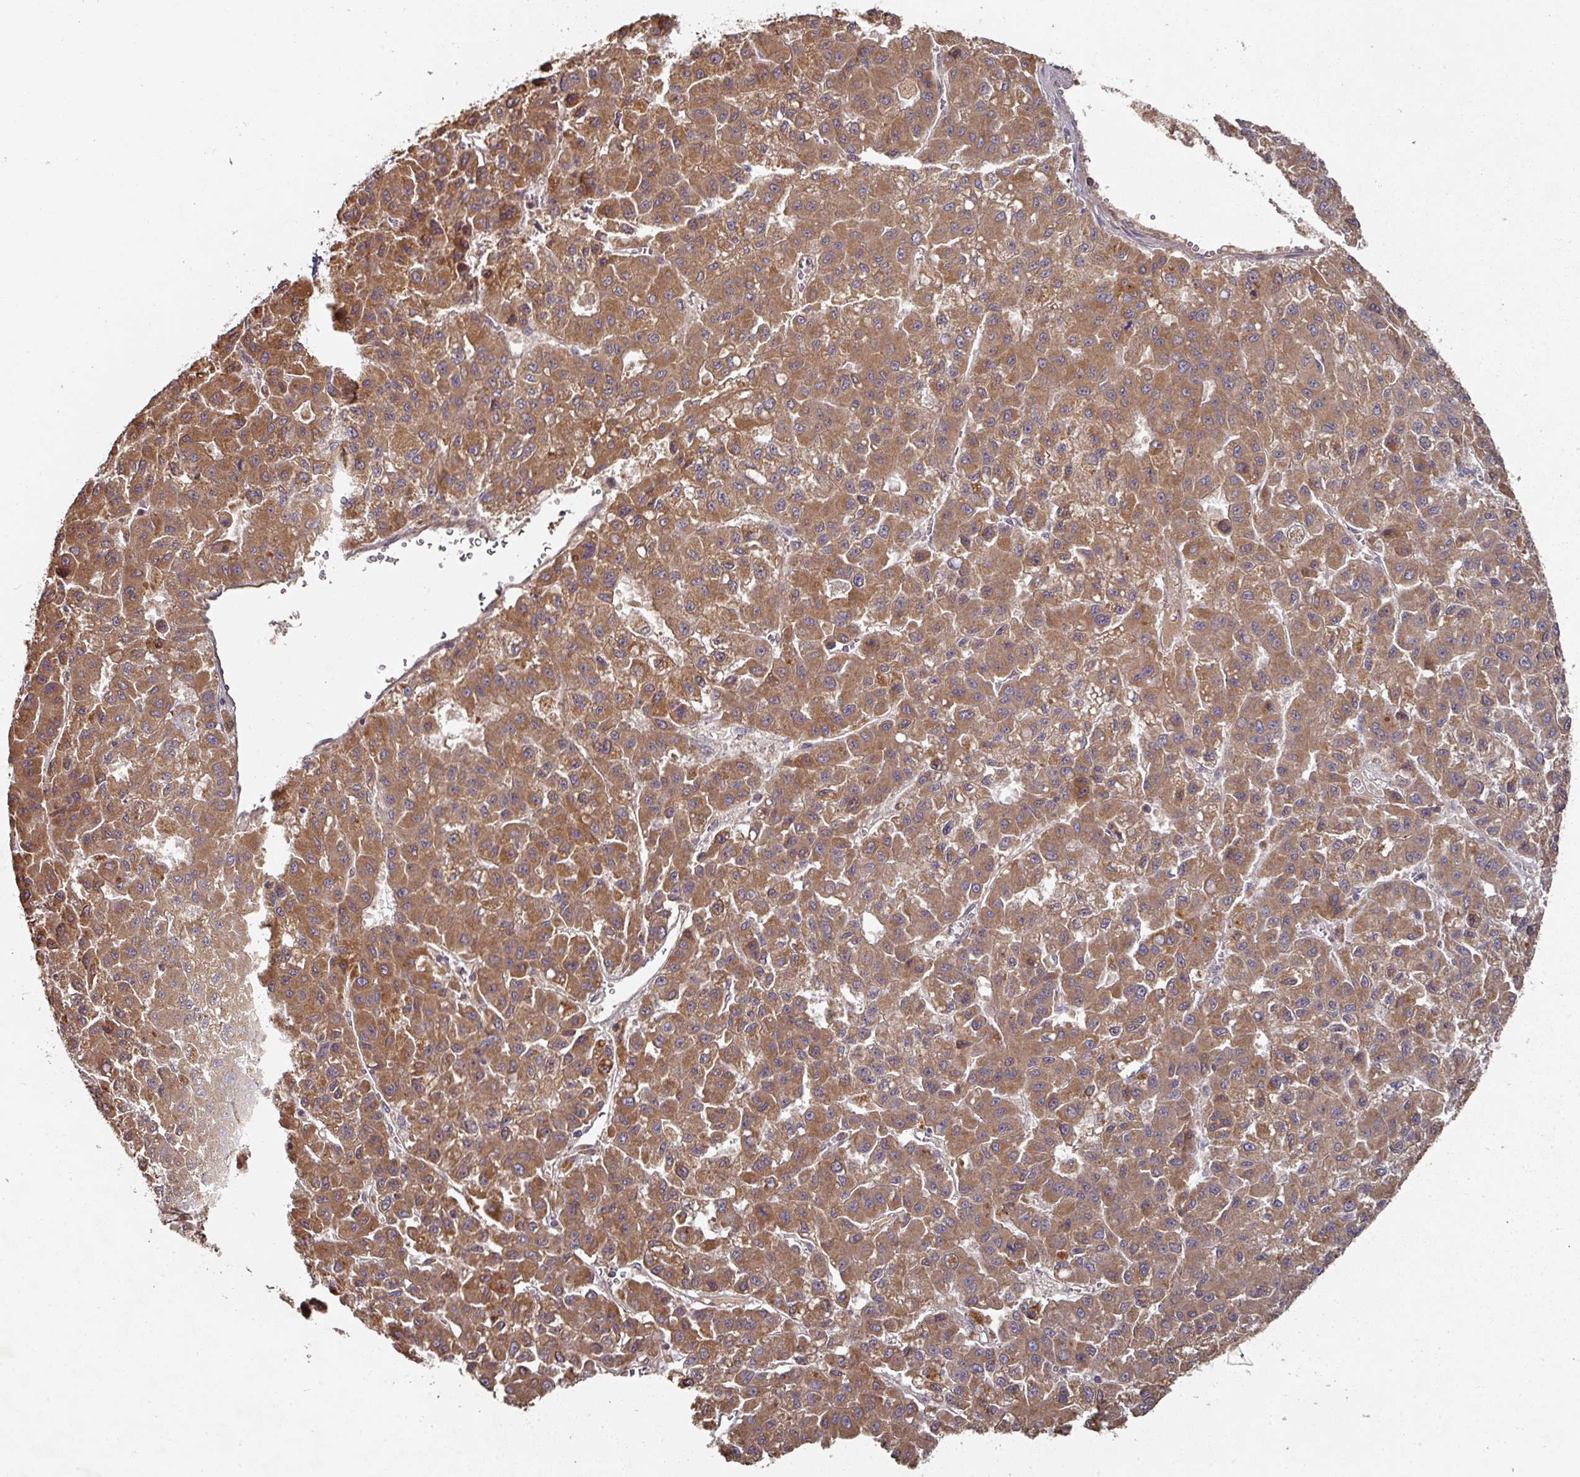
{"staining": {"intensity": "moderate", "quantity": ">75%", "location": "cytoplasmic/membranous"}, "tissue": "liver cancer", "cell_type": "Tumor cells", "image_type": "cancer", "snomed": [{"axis": "morphology", "description": "Carcinoma, Hepatocellular, NOS"}, {"axis": "topography", "description": "Liver"}], "caption": "Liver cancer (hepatocellular carcinoma) tissue displays moderate cytoplasmic/membranous staining in approximately >75% of tumor cells", "gene": "CEP95", "patient": {"sex": "male", "age": 70}}